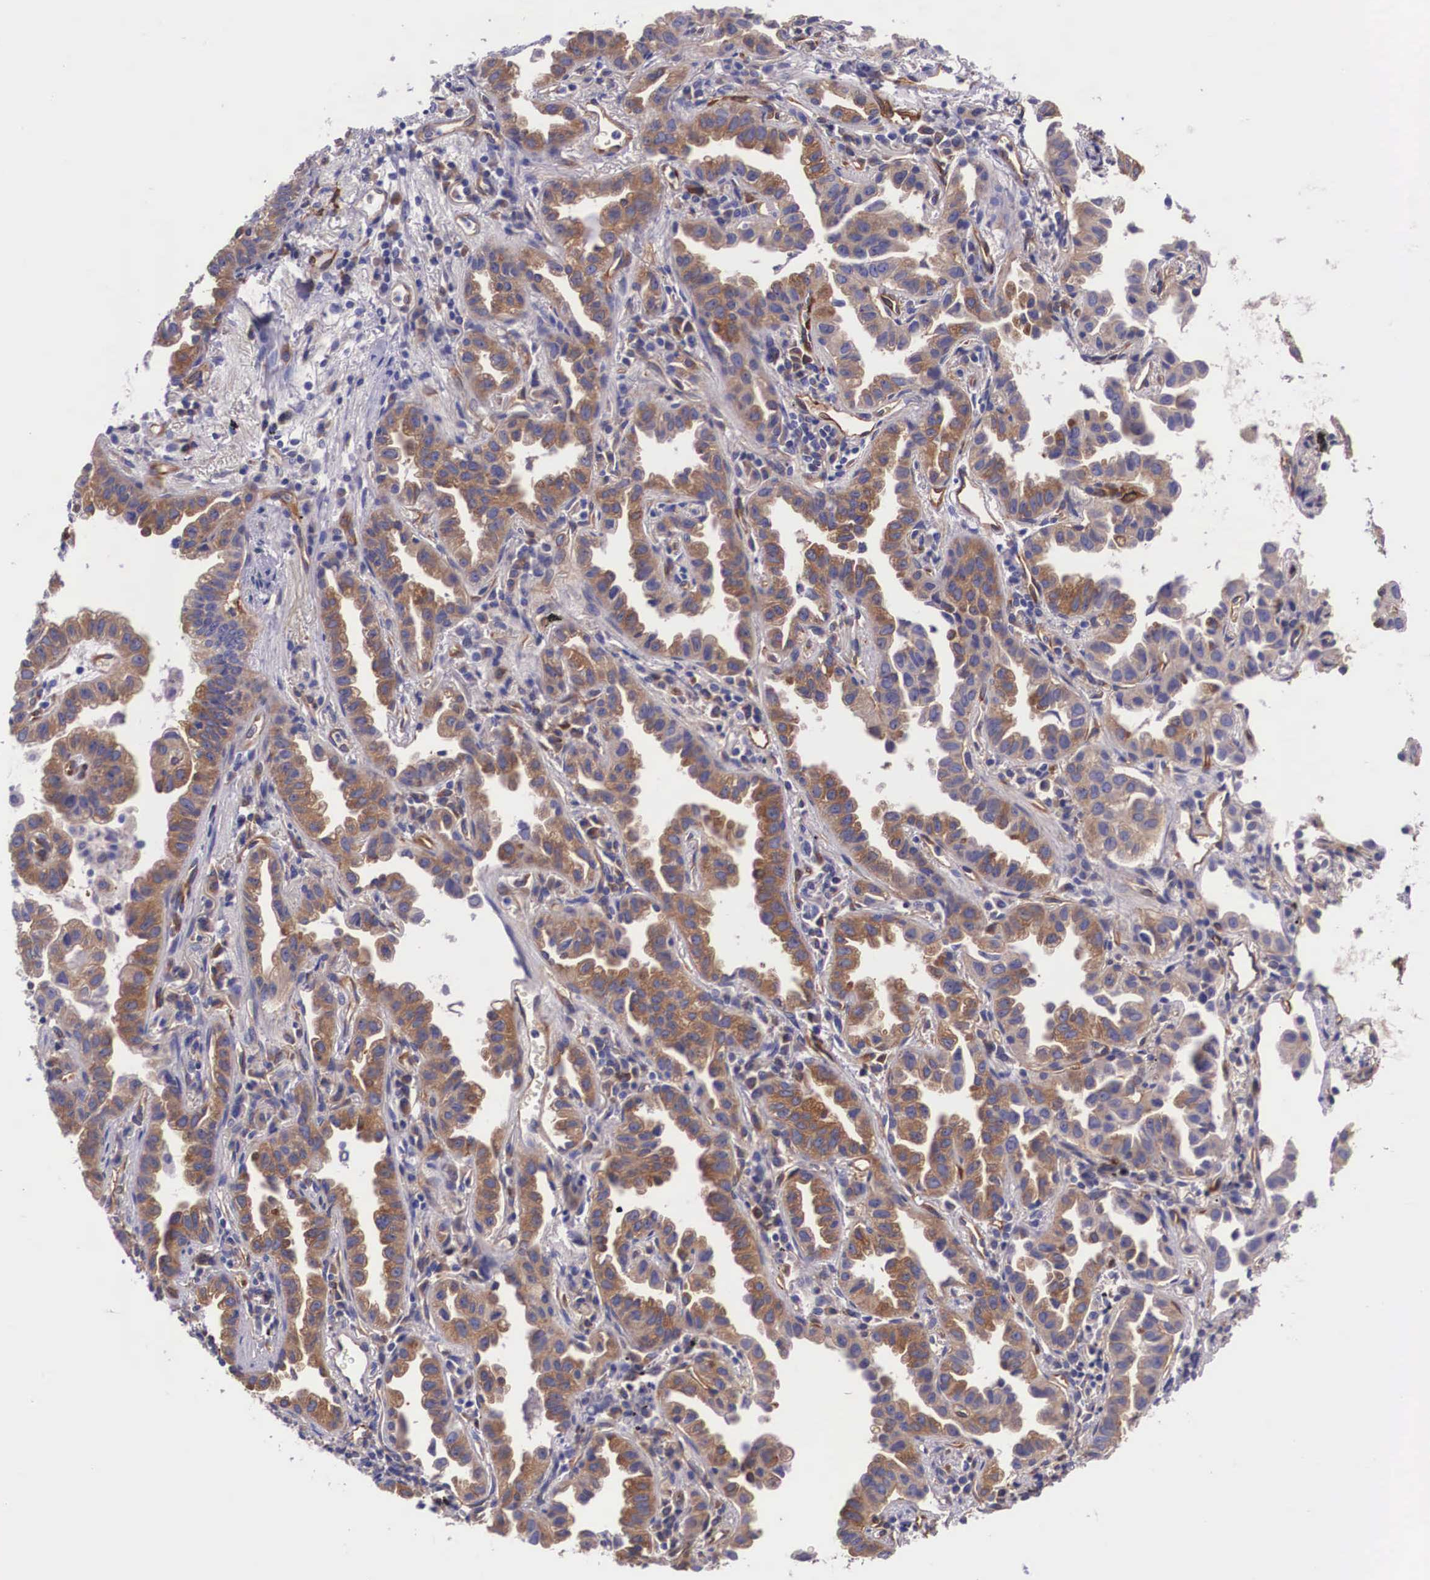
{"staining": {"intensity": "strong", "quantity": ">75%", "location": "cytoplasmic/membranous,nuclear"}, "tissue": "lung cancer", "cell_type": "Tumor cells", "image_type": "cancer", "snomed": [{"axis": "morphology", "description": "Adenocarcinoma, NOS"}, {"axis": "topography", "description": "Lung"}], "caption": "Immunohistochemistry photomicrograph of neoplastic tissue: lung adenocarcinoma stained using immunohistochemistry (IHC) reveals high levels of strong protein expression localized specifically in the cytoplasmic/membranous and nuclear of tumor cells, appearing as a cytoplasmic/membranous and nuclear brown color.", "gene": "BCAR1", "patient": {"sex": "female", "age": 50}}